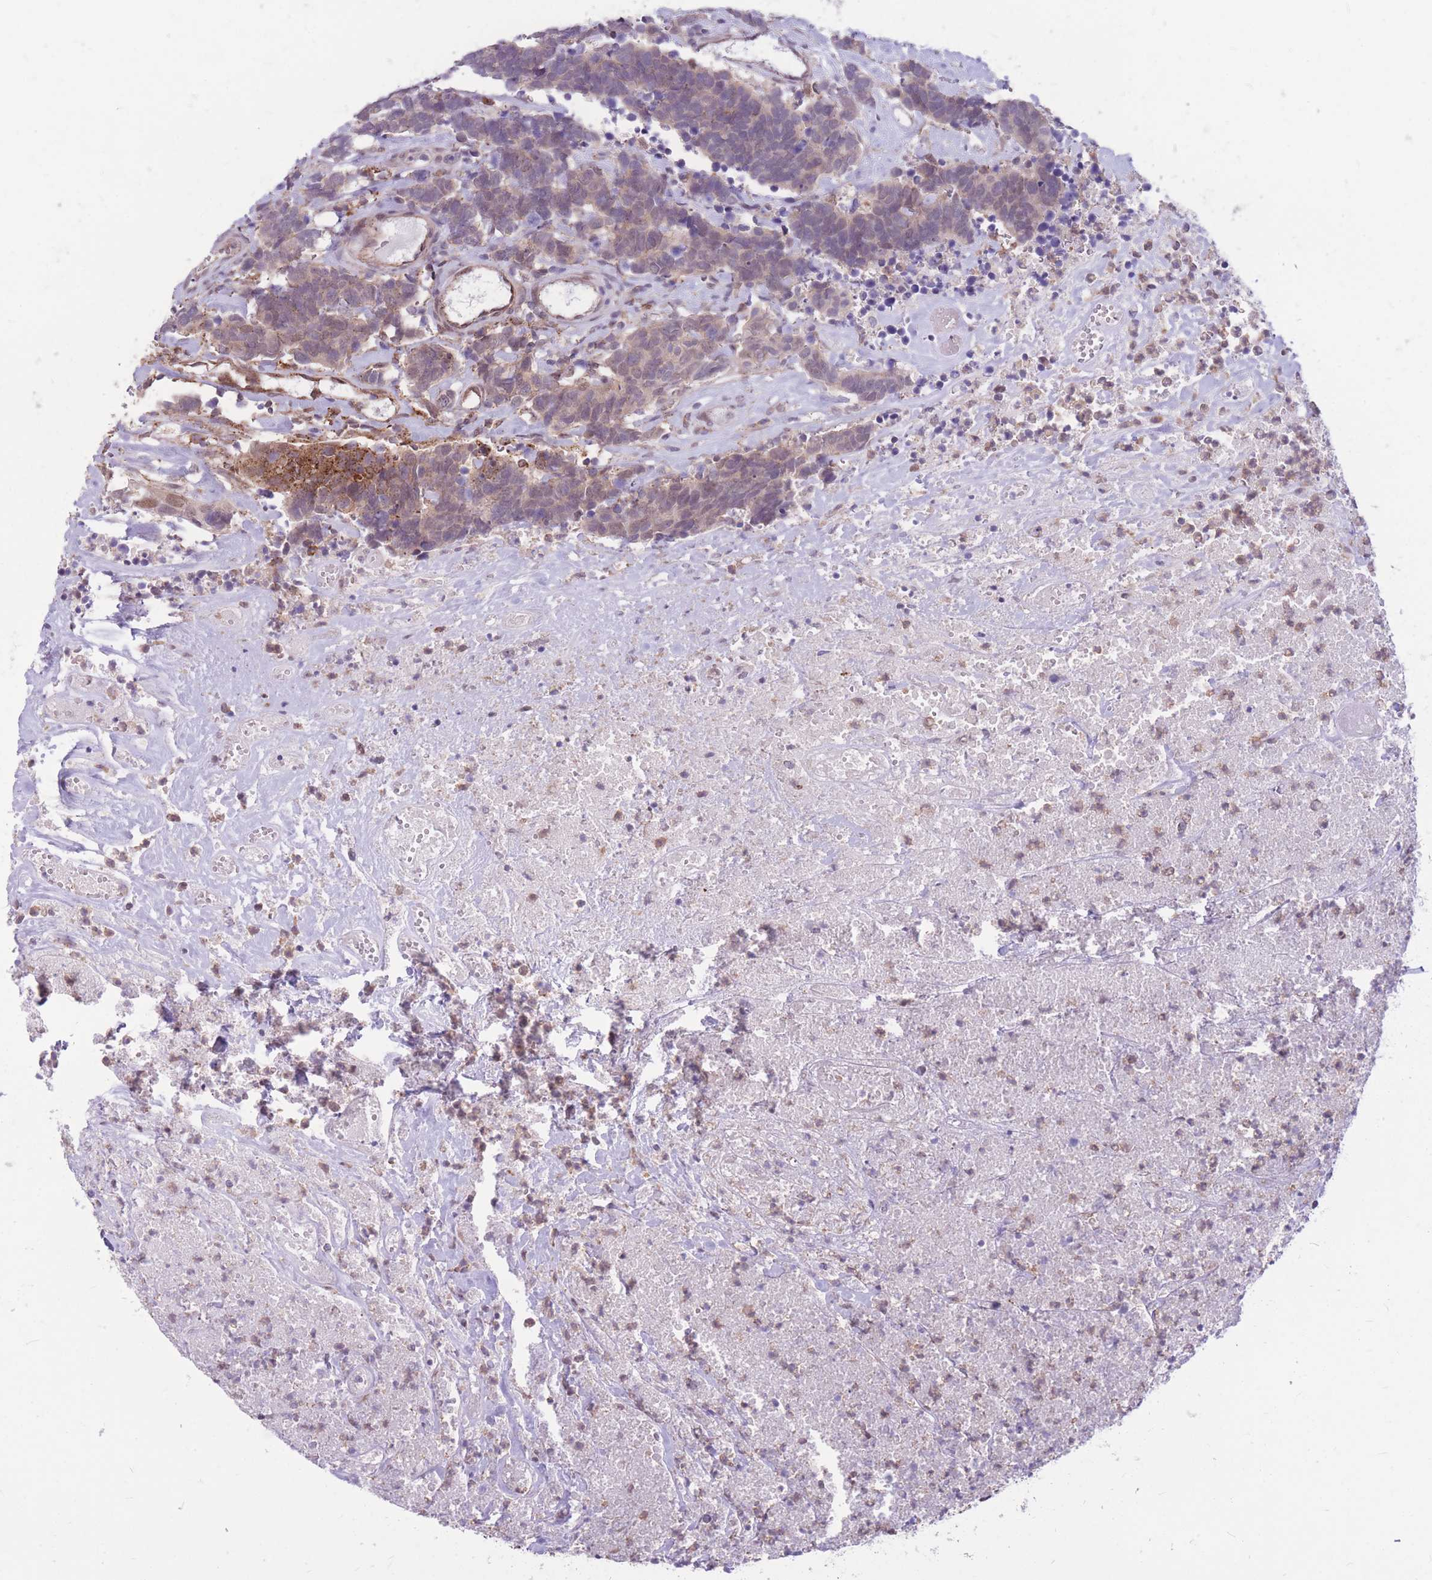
{"staining": {"intensity": "weak", "quantity": "25%-75%", "location": "cytoplasmic/membranous"}, "tissue": "carcinoid", "cell_type": "Tumor cells", "image_type": "cancer", "snomed": [{"axis": "morphology", "description": "Carcinoma, NOS"}, {"axis": "morphology", "description": "Carcinoid, malignant, NOS"}, {"axis": "topography", "description": "Urinary bladder"}], "caption": "Immunohistochemical staining of human carcinoid reveals weak cytoplasmic/membranous protein staining in approximately 25%-75% of tumor cells.", "gene": "TCF20", "patient": {"sex": "male", "age": 57}}